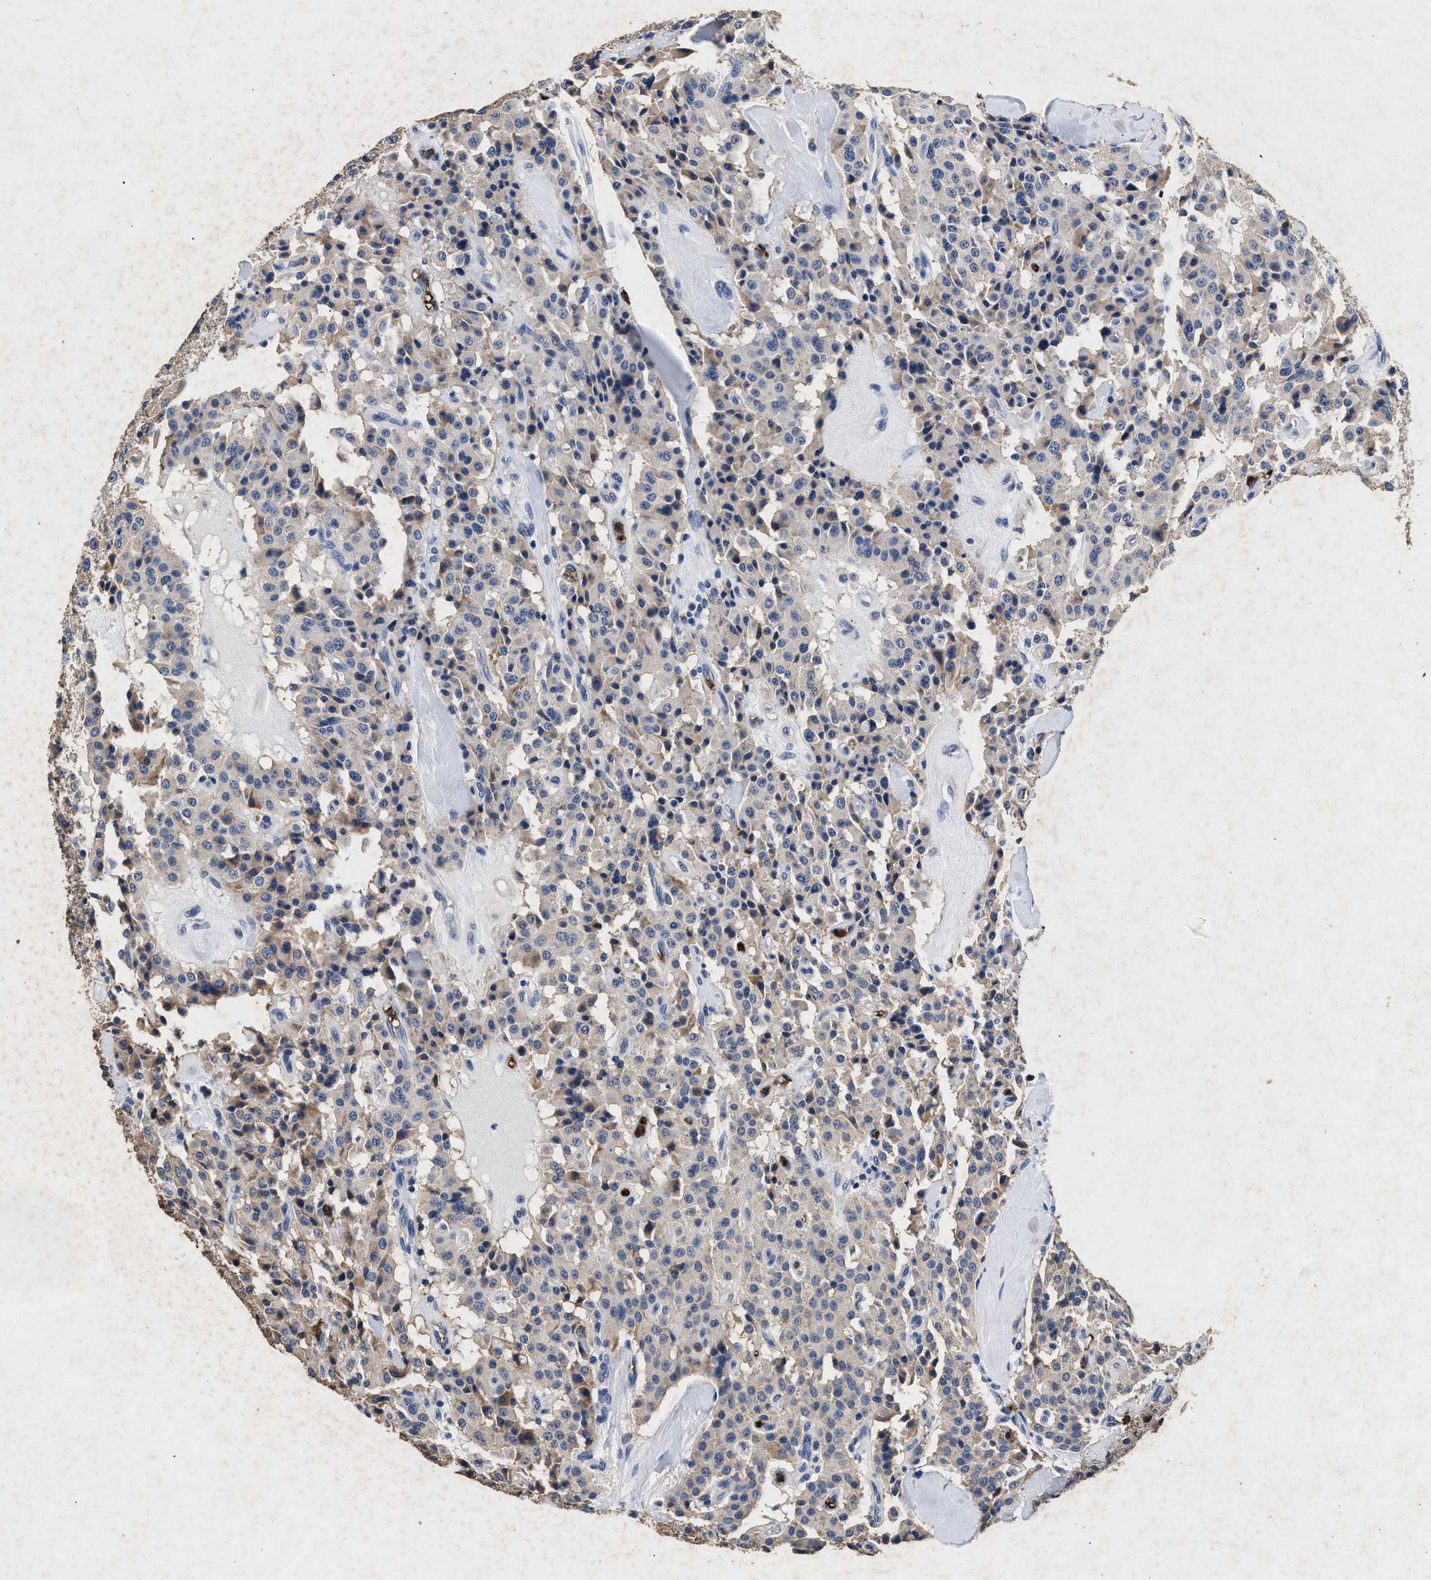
{"staining": {"intensity": "negative", "quantity": "none", "location": "none"}, "tissue": "carcinoid", "cell_type": "Tumor cells", "image_type": "cancer", "snomed": [{"axis": "morphology", "description": "Carcinoid, malignant, NOS"}, {"axis": "topography", "description": "Lung"}], "caption": "Carcinoid was stained to show a protein in brown. There is no significant staining in tumor cells.", "gene": "LTB4R2", "patient": {"sex": "male", "age": 30}}